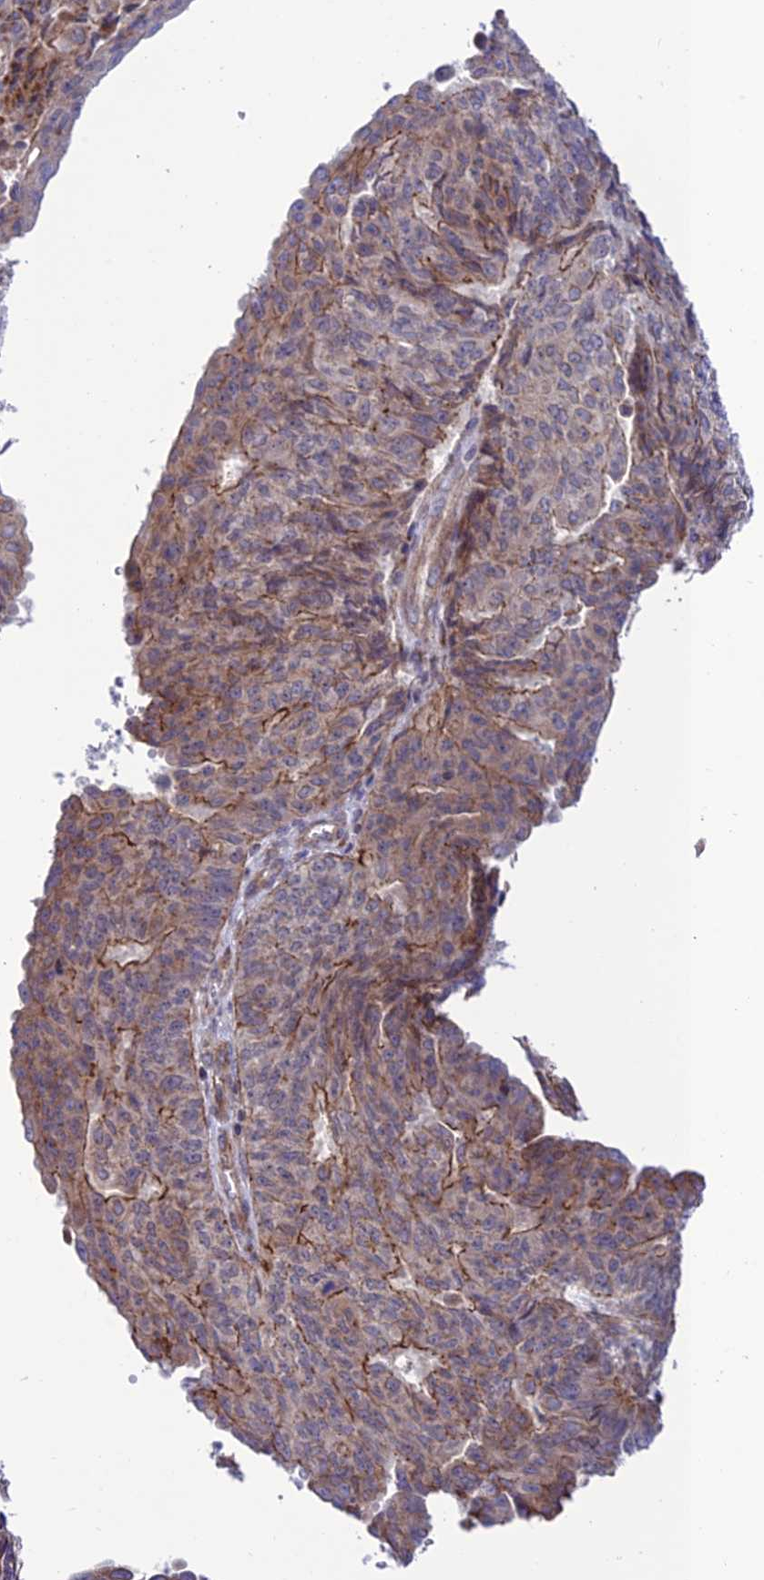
{"staining": {"intensity": "weak", "quantity": "<25%", "location": "cytoplasmic/membranous"}, "tissue": "endometrial cancer", "cell_type": "Tumor cells", "image_type": "cancer", "snomed": [{"axis": "morphology", "description": "Adenocarcinoma, NOS"}, {"axis": "topography", "description": "Endometrium"}], "caption": "DAB (3,3'-diaminobenzidine) immunohistochemical staining of human adenocarcinoma (endometrial) reveals no significant expression in tumor cells. The staining is performed using DAB brown chromogen with nuclei counter-stained in using hematoxylin.", "gene": "TNIP3", "patient": {"sex": "female", "age": 32}}